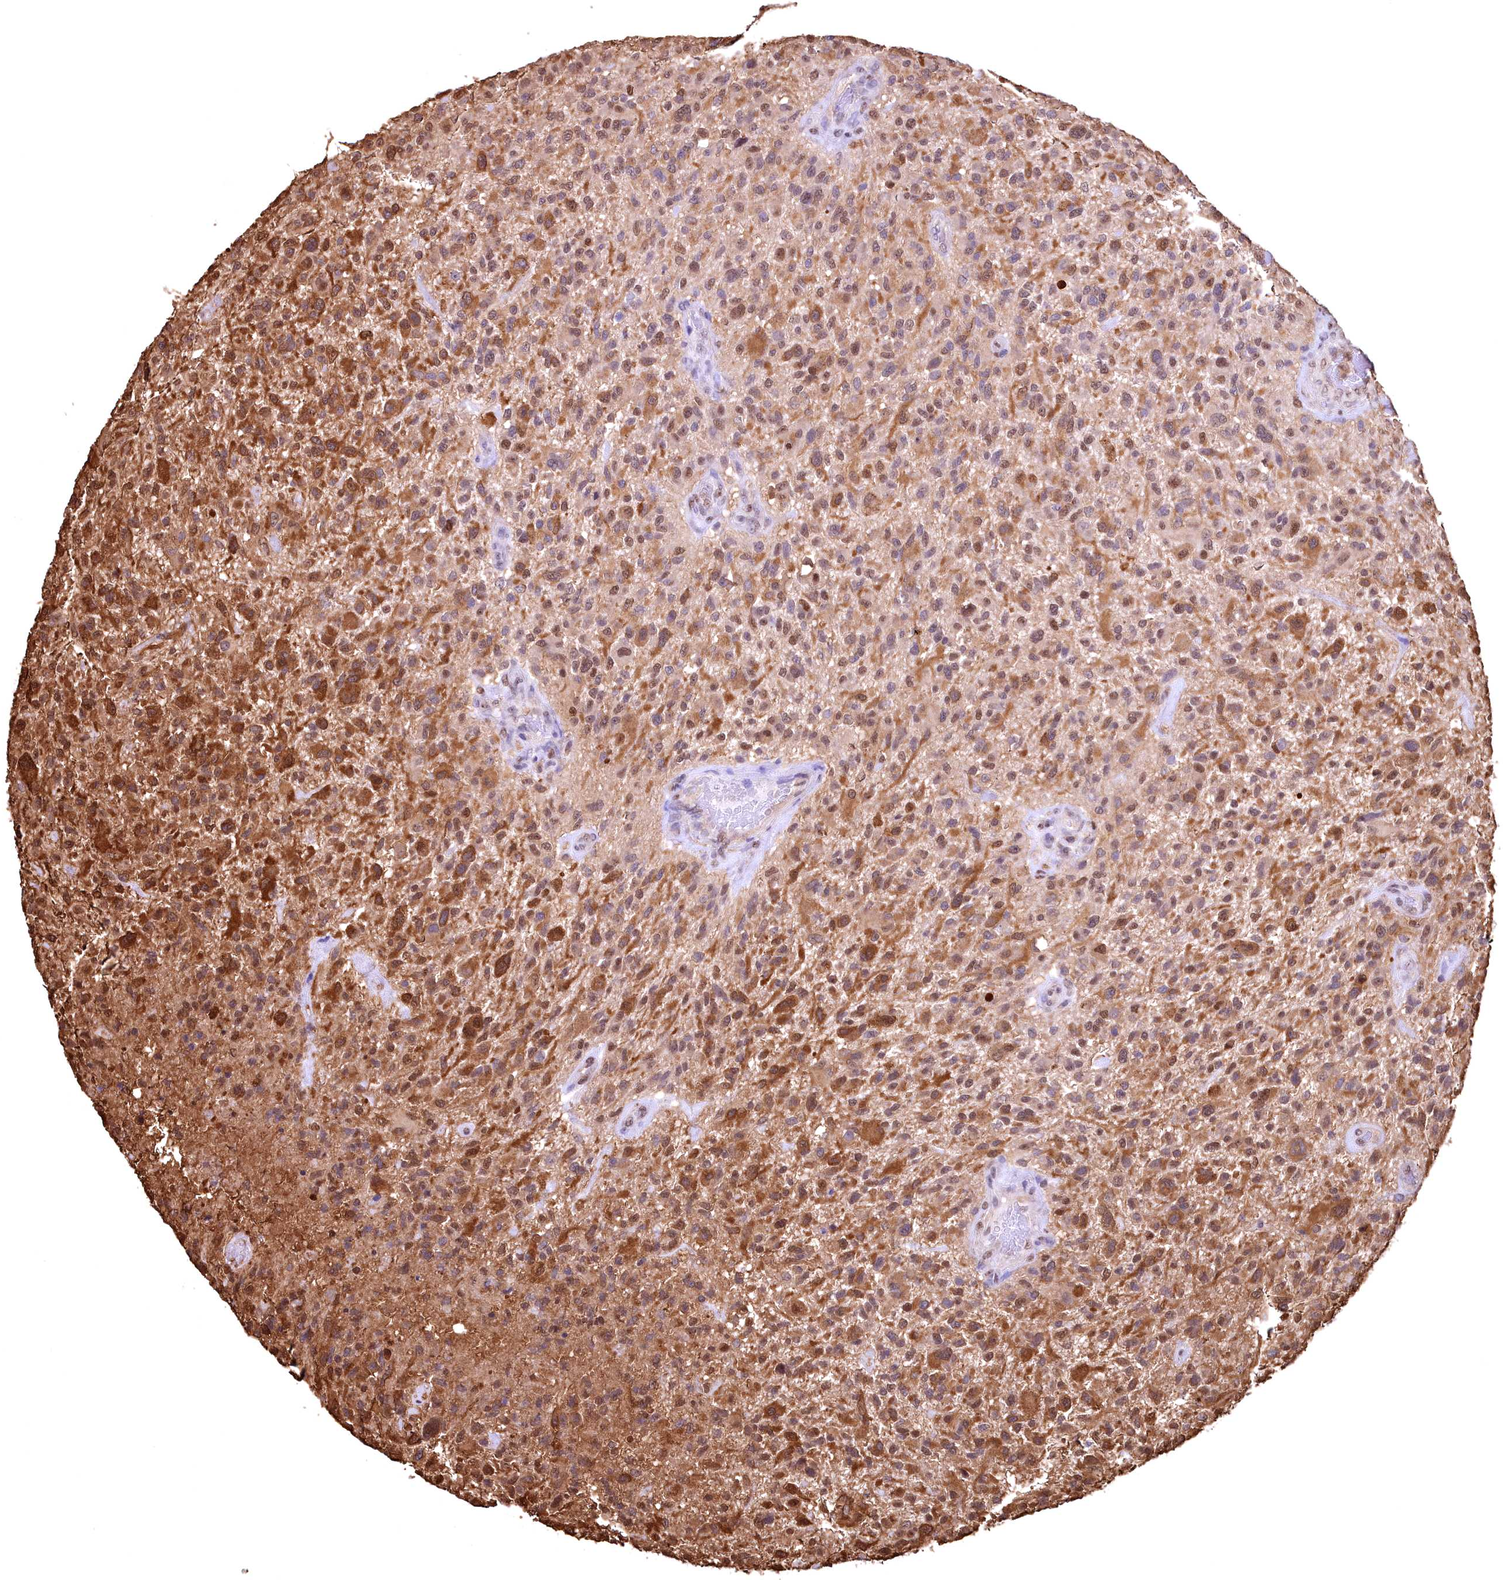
{"staining": {"intensity": "moderate", "quantity": ">75%", "location": "cytoplasmic/membranous,nuclear"}, "tissue": "glioma", "cell_type": "Tumor cells", "image_type": "cancer", "snomed": [{"axis": "morphology", "description": "Glioma, malignant, High grade"}, {"axis": "topography", "description": "Brain"}], "caption": "DAB (3,3'-diaminobenzidine) immunohistochemical staining of human malignant high-grade glioma exhibits moderate cytoplasmic/membranous and nuclear protein positivity in approximately >75% of tumor cells.", "gene": "GAPDH", "patient": {"sex": "male", "age": 47}}